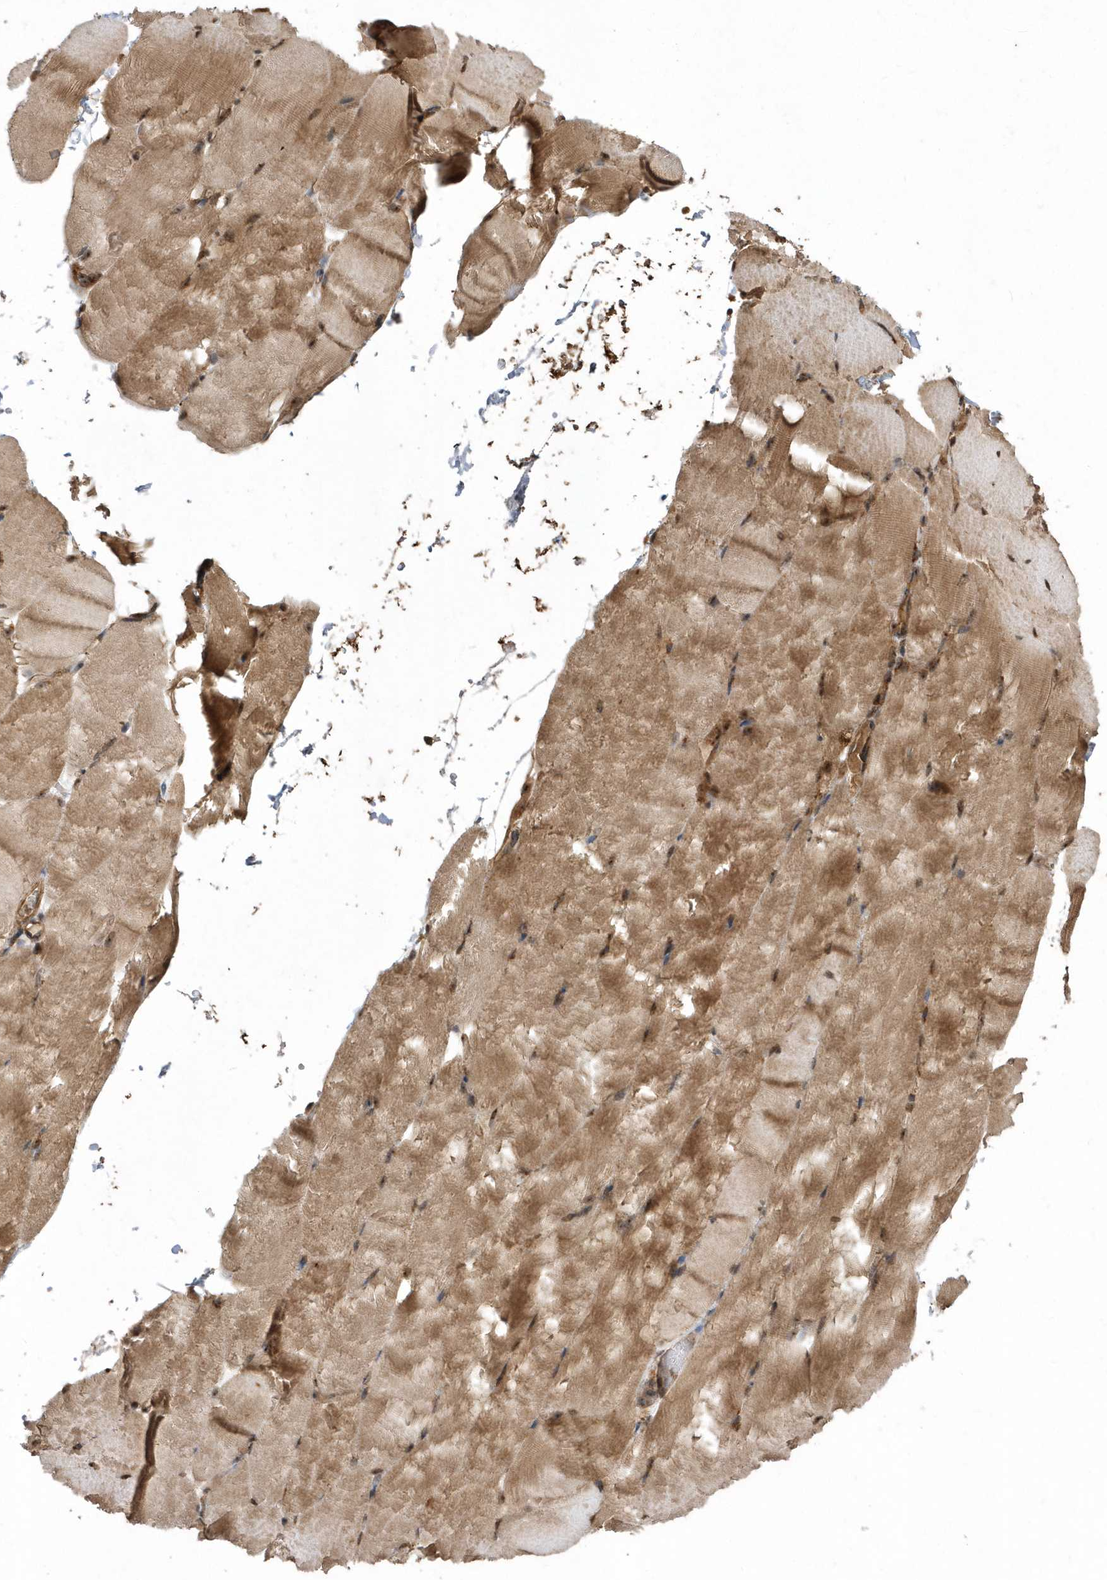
{"staining": {"intensity": "moderate", "quantity": ">75%", "location": "cytoplasmic/membranous,nuclear"}, "tissue": "skeletal muscle", "cell_type": "Myocytes", "image_type": "normal", "snomed": [{"axis": "morphology", "description": "Normal tissue, NOS"}, {"axis": "topography", "description": "Skeletal muscle"}, {"axis": "topography", "description": "Parathyroid gland"}], "caption": "Immunohistochemical staining of benign skeletal muscle demonstrates >75% levels of moderate cytoplasmic/membranous,nuclear protein staining in approximately >75% of myocytes.", "gene": "WASHC5", "patient": {"sex": "female", "age": 37}}